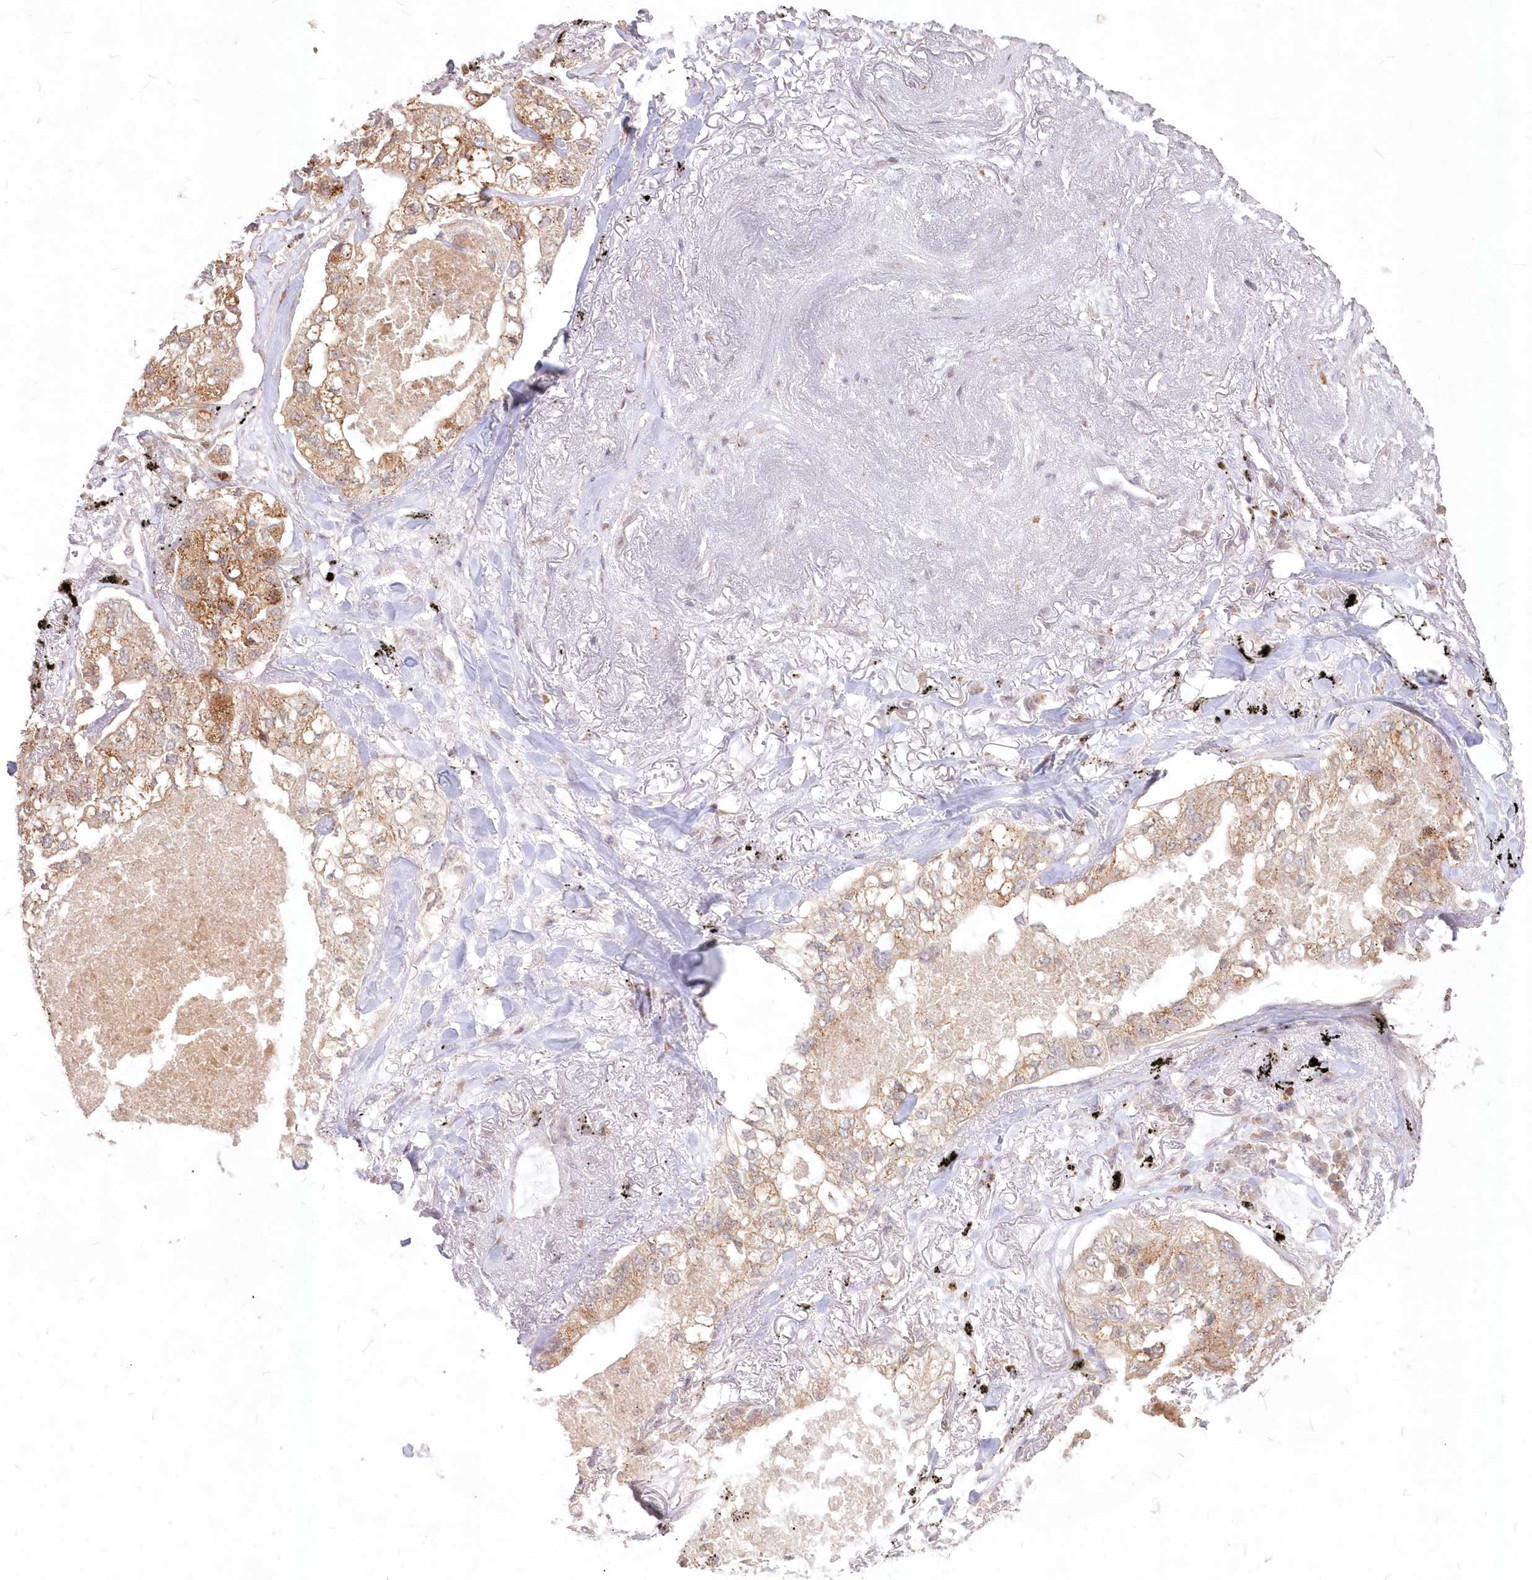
{"staining": {"intensity": "moderate", "quantity": ">75%", "location": "cytoplasmic/membranous"}, "tissue": "lung cancer", "cell_type": "Tumor cells", "image_type": "cancer", "snomed": [{"axis": "morphology", "description": "Adenocarcinoma, NOS"}, {"axis": "topography", "description": "Lung"}], "caption": "Human lung adenocarcinoma stained for a protein (brown) displays moderate cytoplasmic/membranous positive positivity in about >75% of tumor cells.", "gene": "MTMR3", "patient": {"sex": "male", "age": 65}}